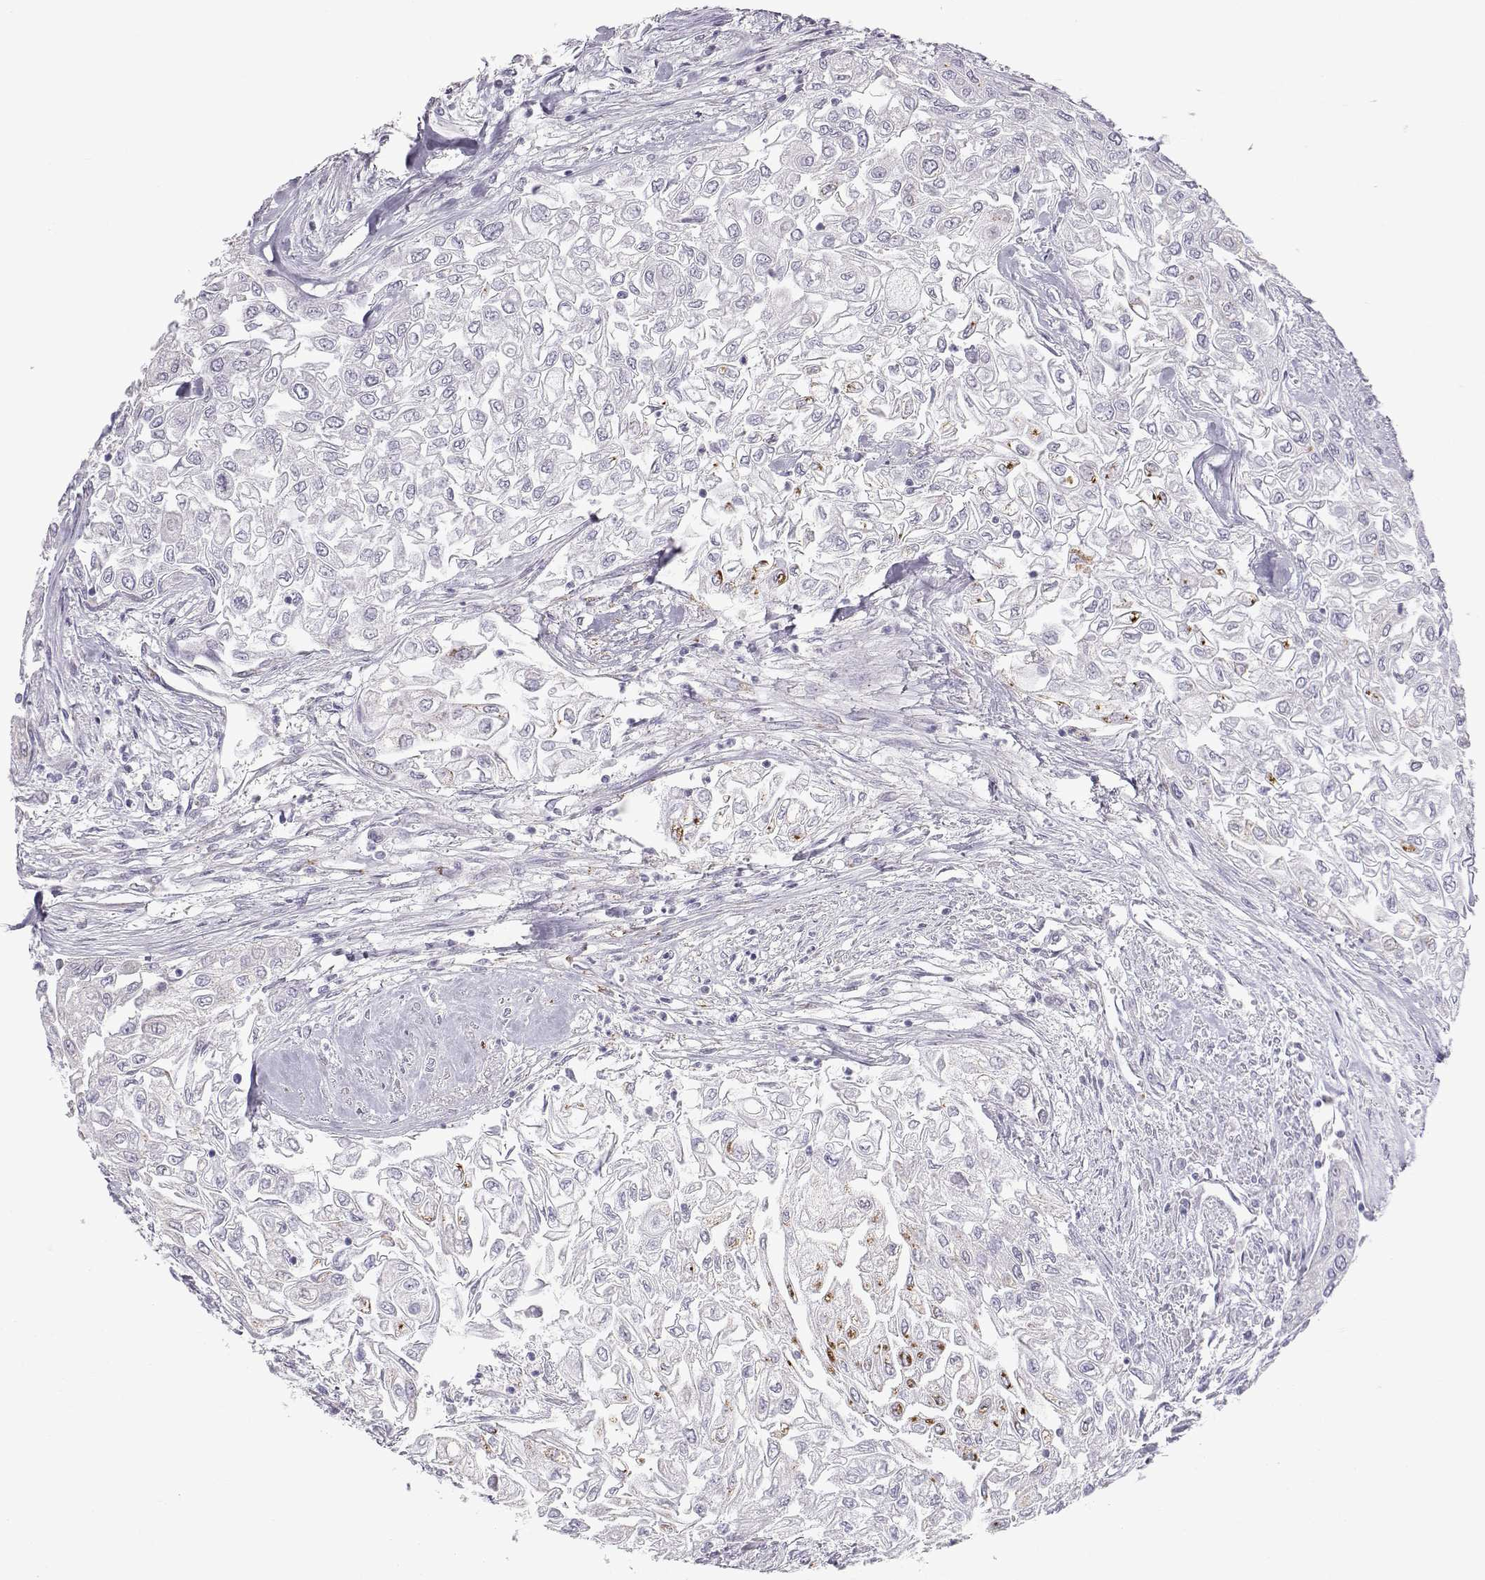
{"staining": {"intensity": "strong", "quantity": "<25%", "location": "cytoplasmic/membranous"}, "tissue": "urothelial cancer", "cell_type": "Tumor cells", "image_type": "cancer", "snomed": [{"axis": "morphology", "description": "Urothelial carcinoma, High grade"}, {"axis": "topography", "description": "Urinary bladder"}], "caption": "Urothelial cancer stained with IHC reveals strong cytoplasmic/membranous staining in approximately <25% of tumor cells. The staining was performed using DAB (3,3'-diaminobenzidine) to visualize the protein expression in brown, while the nuclei were stained in blue with hematoxylin (Magnification: 20x).", "gene": "NPVF", "patient": {"sex": "male", "age": 62}}